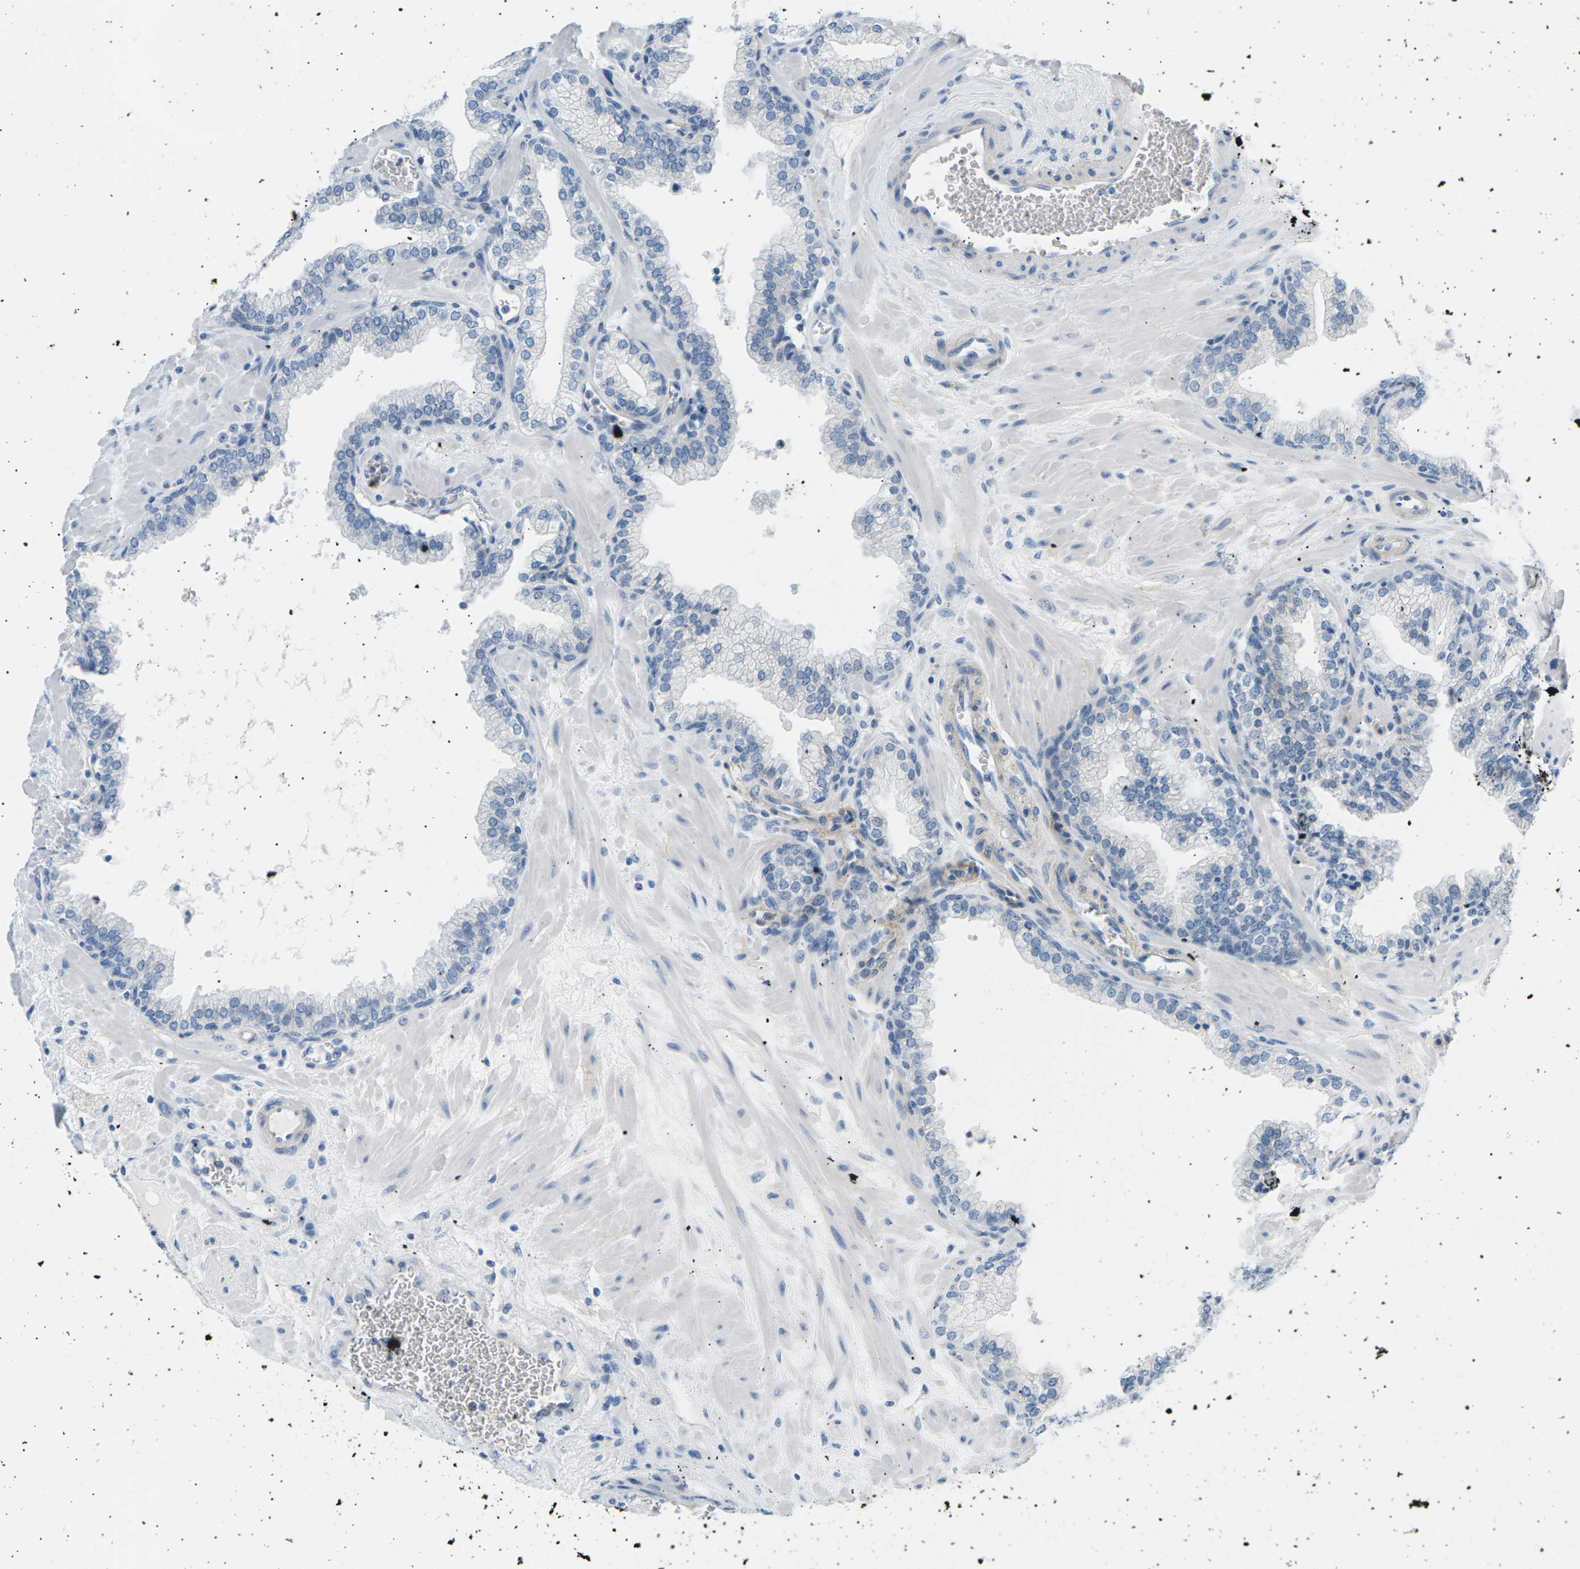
{"staining": {"intensity": "negative", "quantity": "none", "location": "none"}, "tissue": "prostate", "cell_type": "Glandular cells", "image_type": "normal", "snomed": [{"axis": "morphology", "description": "Normal tissue, NOS"}, {"axis": "morphology", "description": "Urothelial carcinoma, Low grade"}, {"axis": "topography", "description": "Urinary bladder"}, {"axis": "topography", "description": "Prostate"}], "caption": "Immunohistochemistry (IHC) of benign prostate demonstrates no expression in glandular cells.", "gene": "SEPTIN5", "patient": {"sex": "male", "age": 60}}